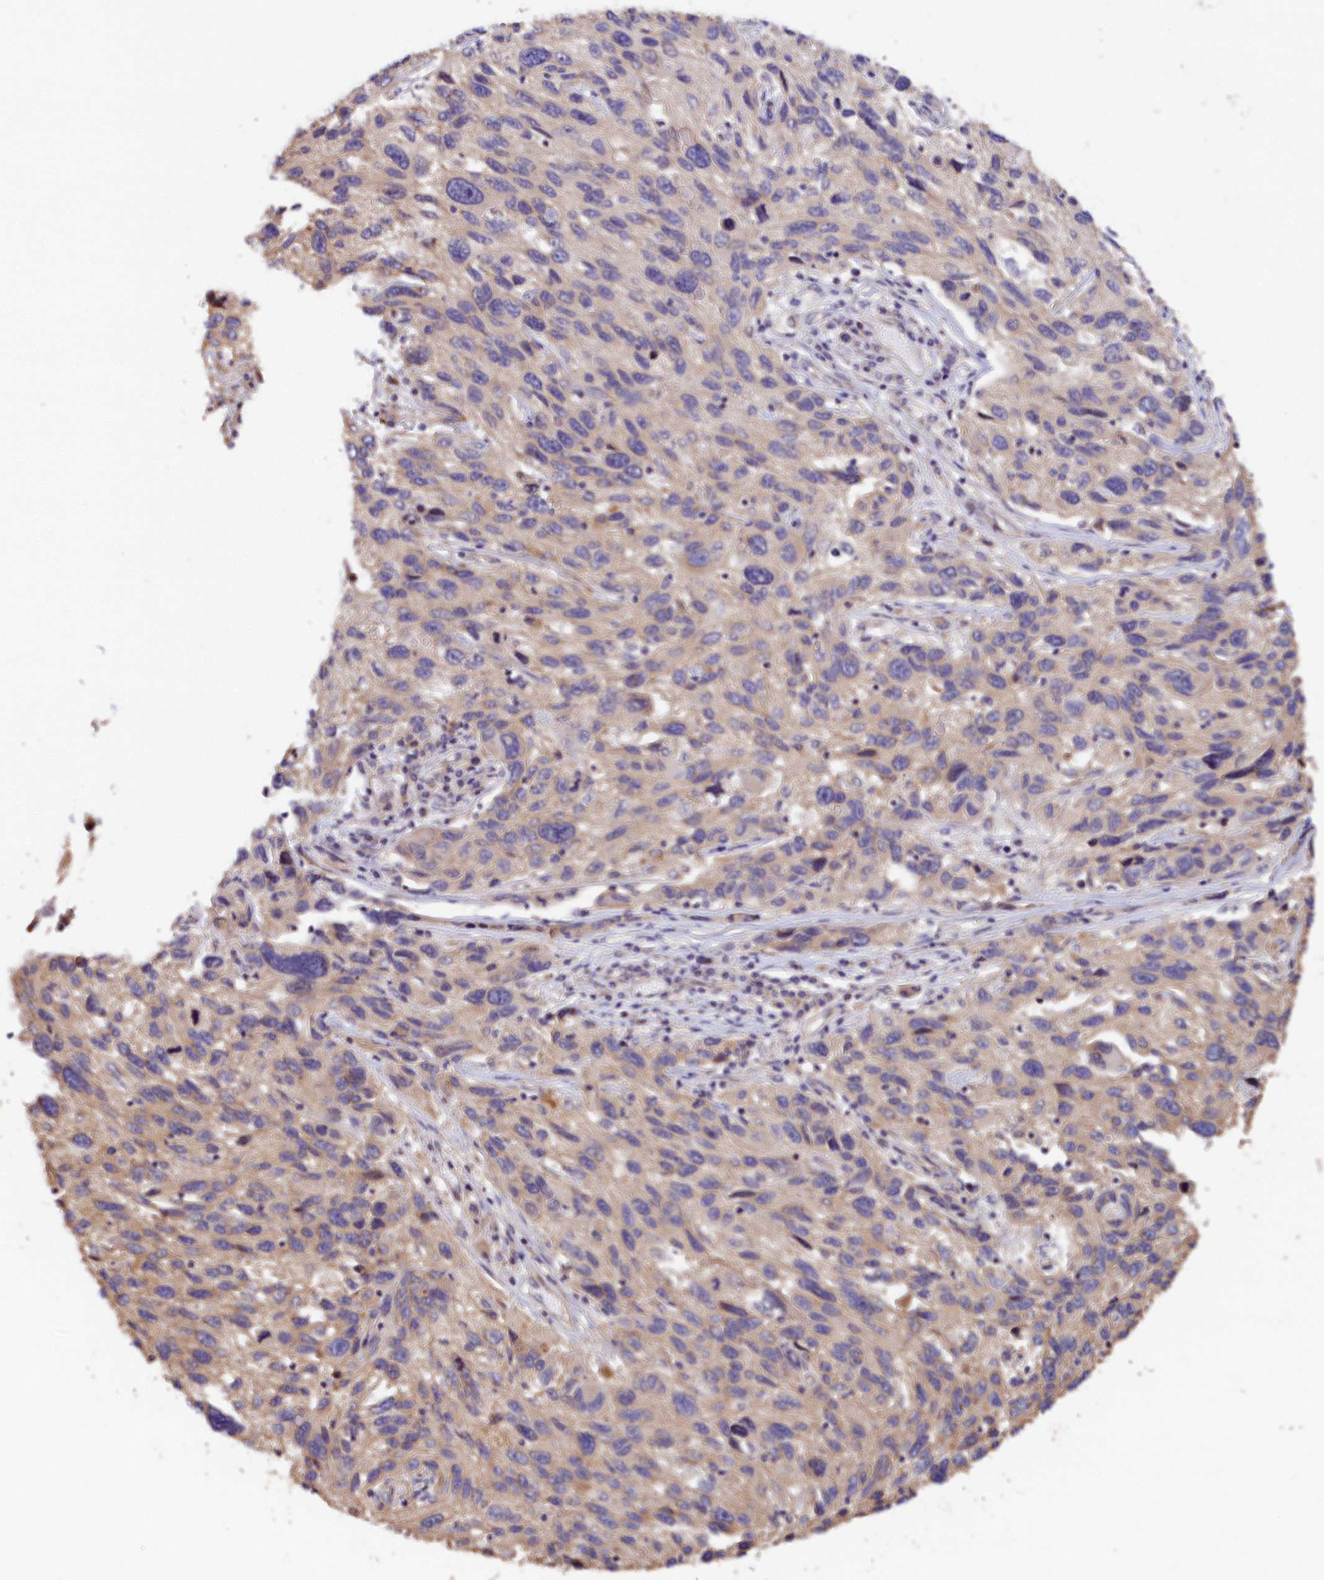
{"staining": {"intensity": "negative", "quantity": "none", "location": "none"}, "tissue": "melanoma", "cell_type": "Tumor cells", "image_type": "cancer", "snomed": [{"axis": "morphology", "description": "Malignant melanoma, NOS"}, {"axis": "topography", "description": "Skin"}], "caption": "High power microscopy histopathology image of an IHC photomicrograph of malignant melanoma, revealing no significant positivity in tumor cells.", "gene": "KATNB1", "patient": {"sex": "male", "age": 53}}